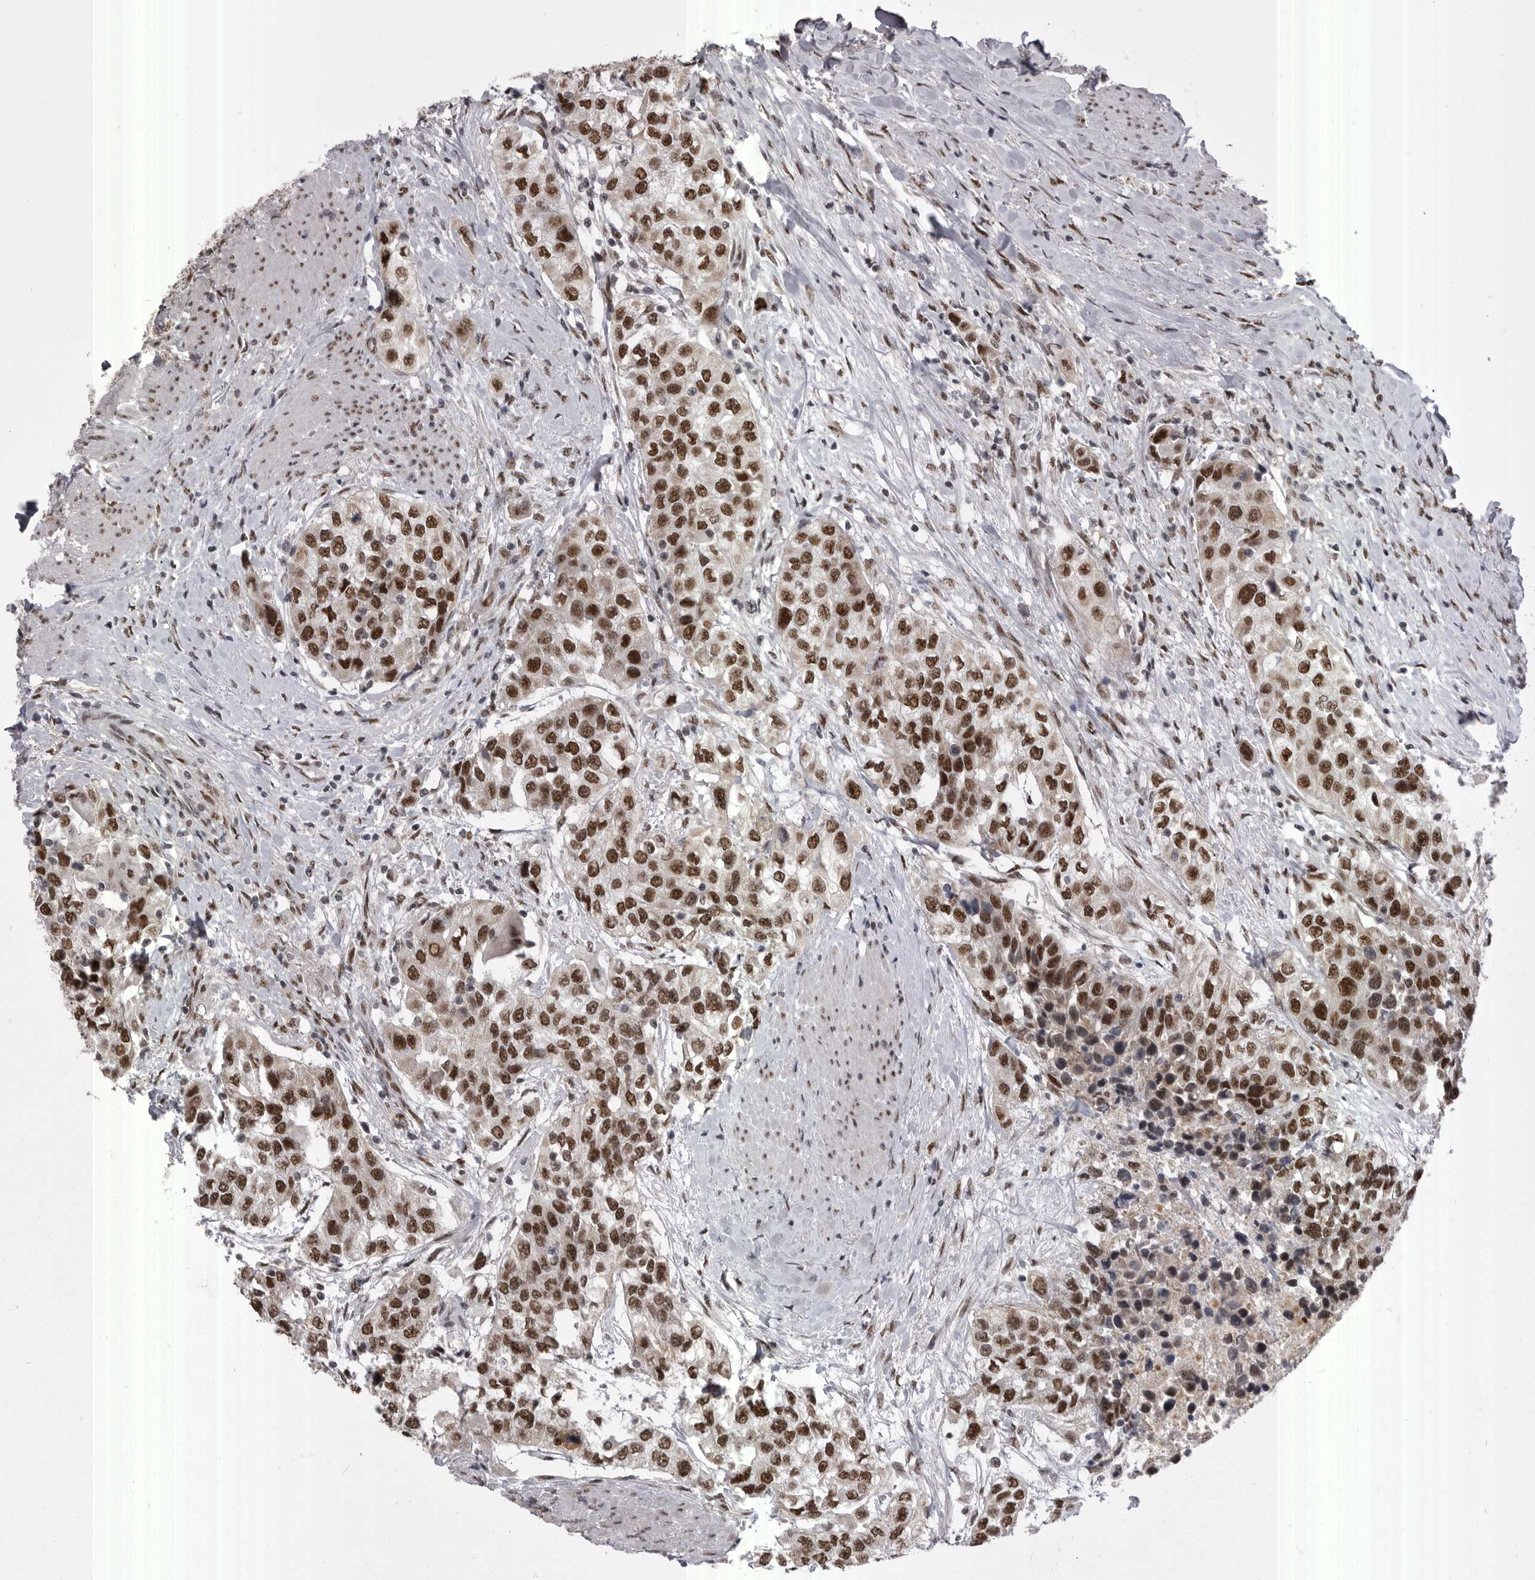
{"staining": {"intensity": "strong", "quantity": ">75%", "location": "nuclear"}, "tissue": "urothelial cancer", "cell_type": "Tumor cells", "image_type": "cancer", "snomed": [{"axis": "morphology", "description": "Urothelial carcinoma, High grade"}, {"axis": "topography", "description": "Urinary bladder"}], "caption": "IHC histopathology image of neoplastic tissue: high-grade urothelial carcinoma stained using immunohistochemistry demonstrates high levels of strong protein expression localized specifically in the nuclear of tumor cells, appearing as a nuclear brown color.", "gene": "MEPCE", "patient": {"sex": "female", "age": 80}}